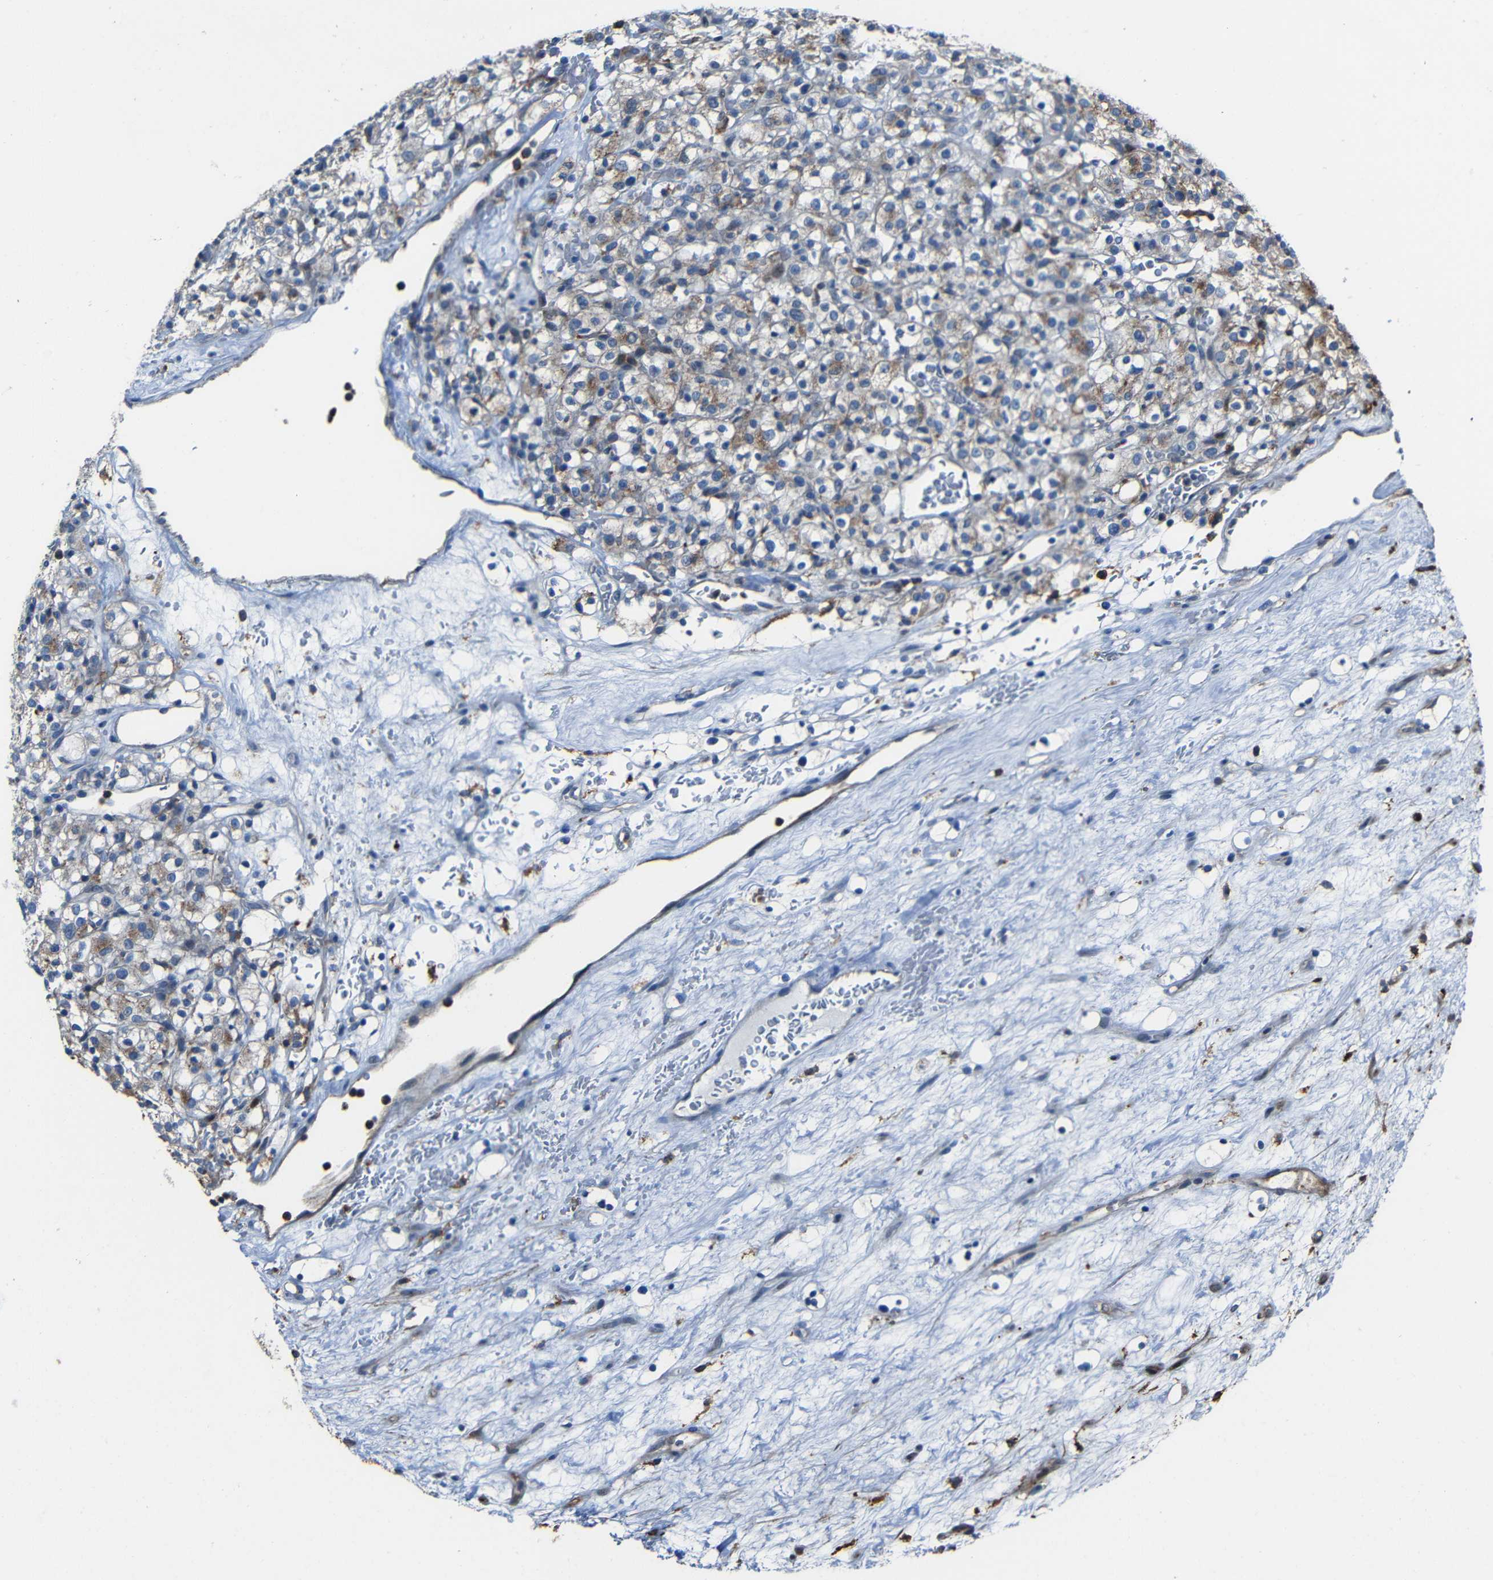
{"staining": {"intensity": "moderate", "quantity": "25%-75%", "location": "cytoplasmic/membranous"}, "tissue": "renal cancer", "cell_type": "Tumor cells", "image_type": "cancer", "snomed": [{"axis": "morphology", "description": "Normal tissue, NOS"}, {"axis": "morphology", "description": "Adenocarcinoma, NOS"}, {"axis": "topography", "description": "Kidney"}], "caption": "IHC micrograph of renal cancer (adenocarcinoma) stained for a protein (brown), which reveals medium levels of moderate cytoplasmic/membranous expression in about 25%-75% of tumor cells.", "gene": "DNAJC5", "patient": {"sex": "female", "age": 72}}